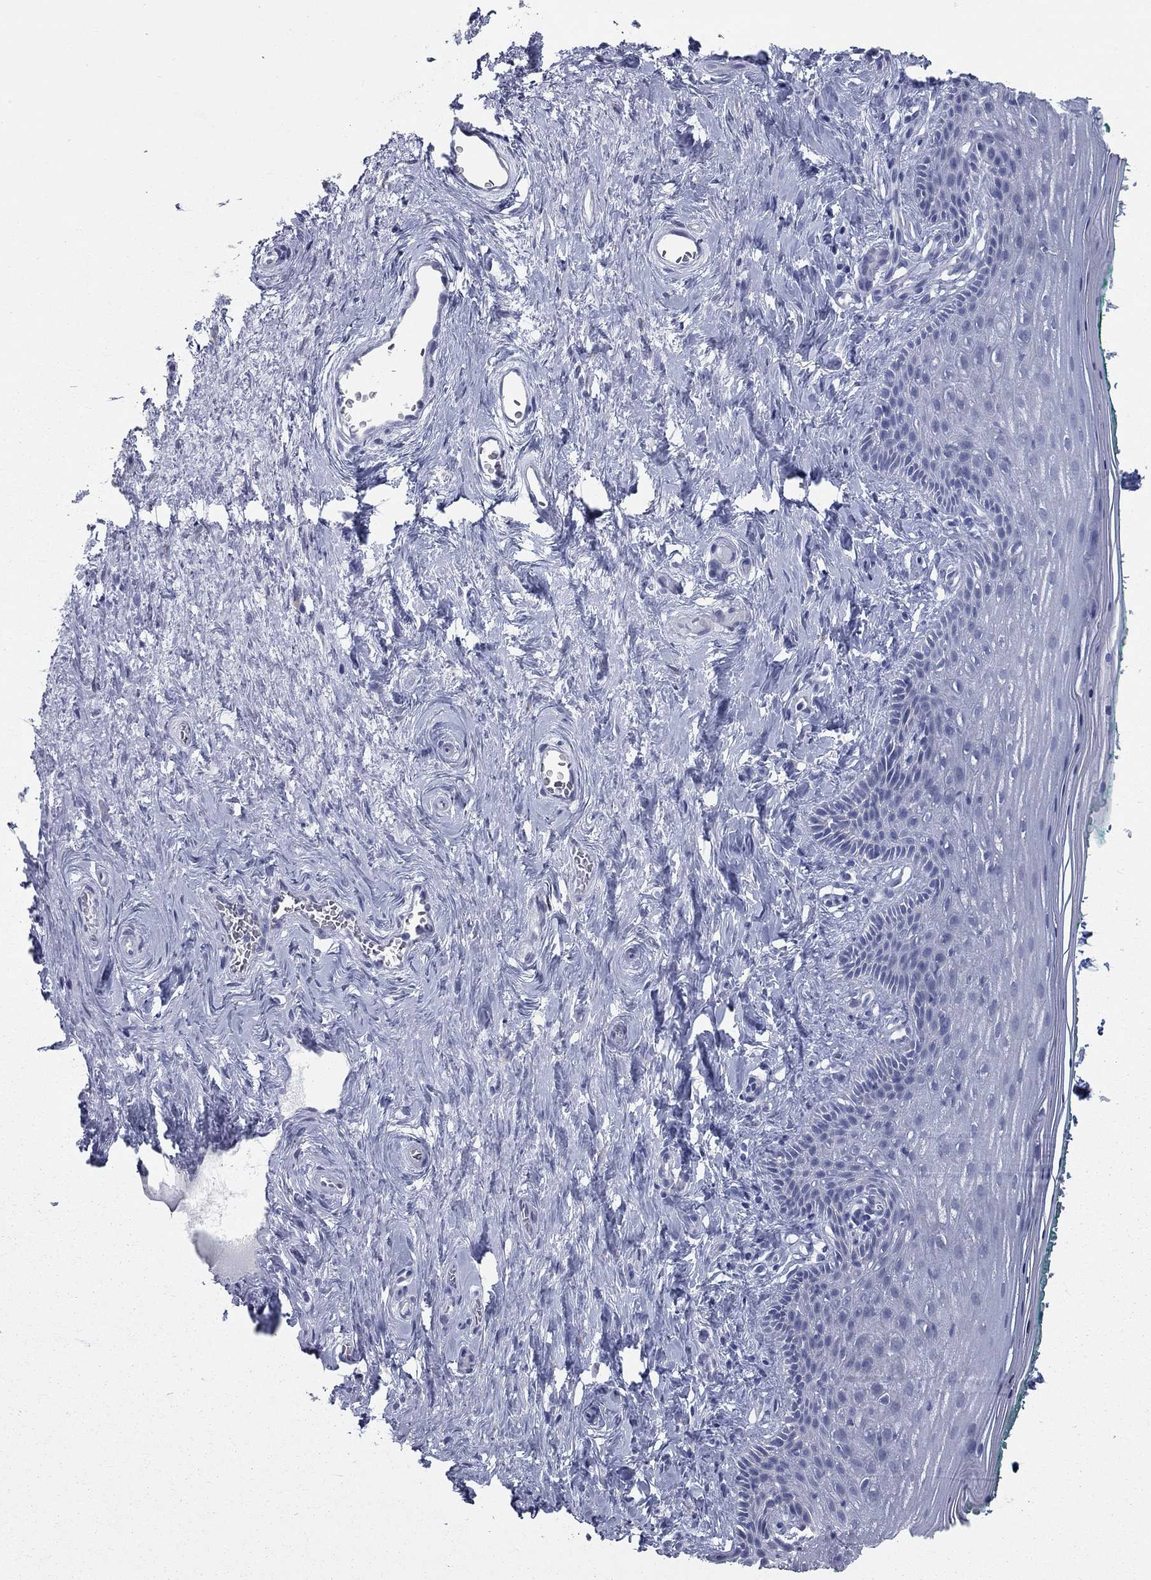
{"staining": {"intensity": "negative", "quantity": "none", "location": "none"}, "tissue": "vagina", "cell_type": "Squamous epithelial cells", "image_type": "normal", "snomed": [{"axis": "morphology", "description": "Normal tissue, NOS"}, {"axis": "topography", "description": "Vagina"}], "caption": "This is a histopathology image of immunohistochemistry (IHC) staining of benign vagina, which shows no expression in squamous epithelial cells. Brightfield microscopy of immunohistochemistry (IHC) stained with DAB (3,3'-diaminobenzidine) (brown) and hematoxylin (blue), captured at high magnification.", "gene": "TAC1", "patient": {"sex": "female", "age": 45}}